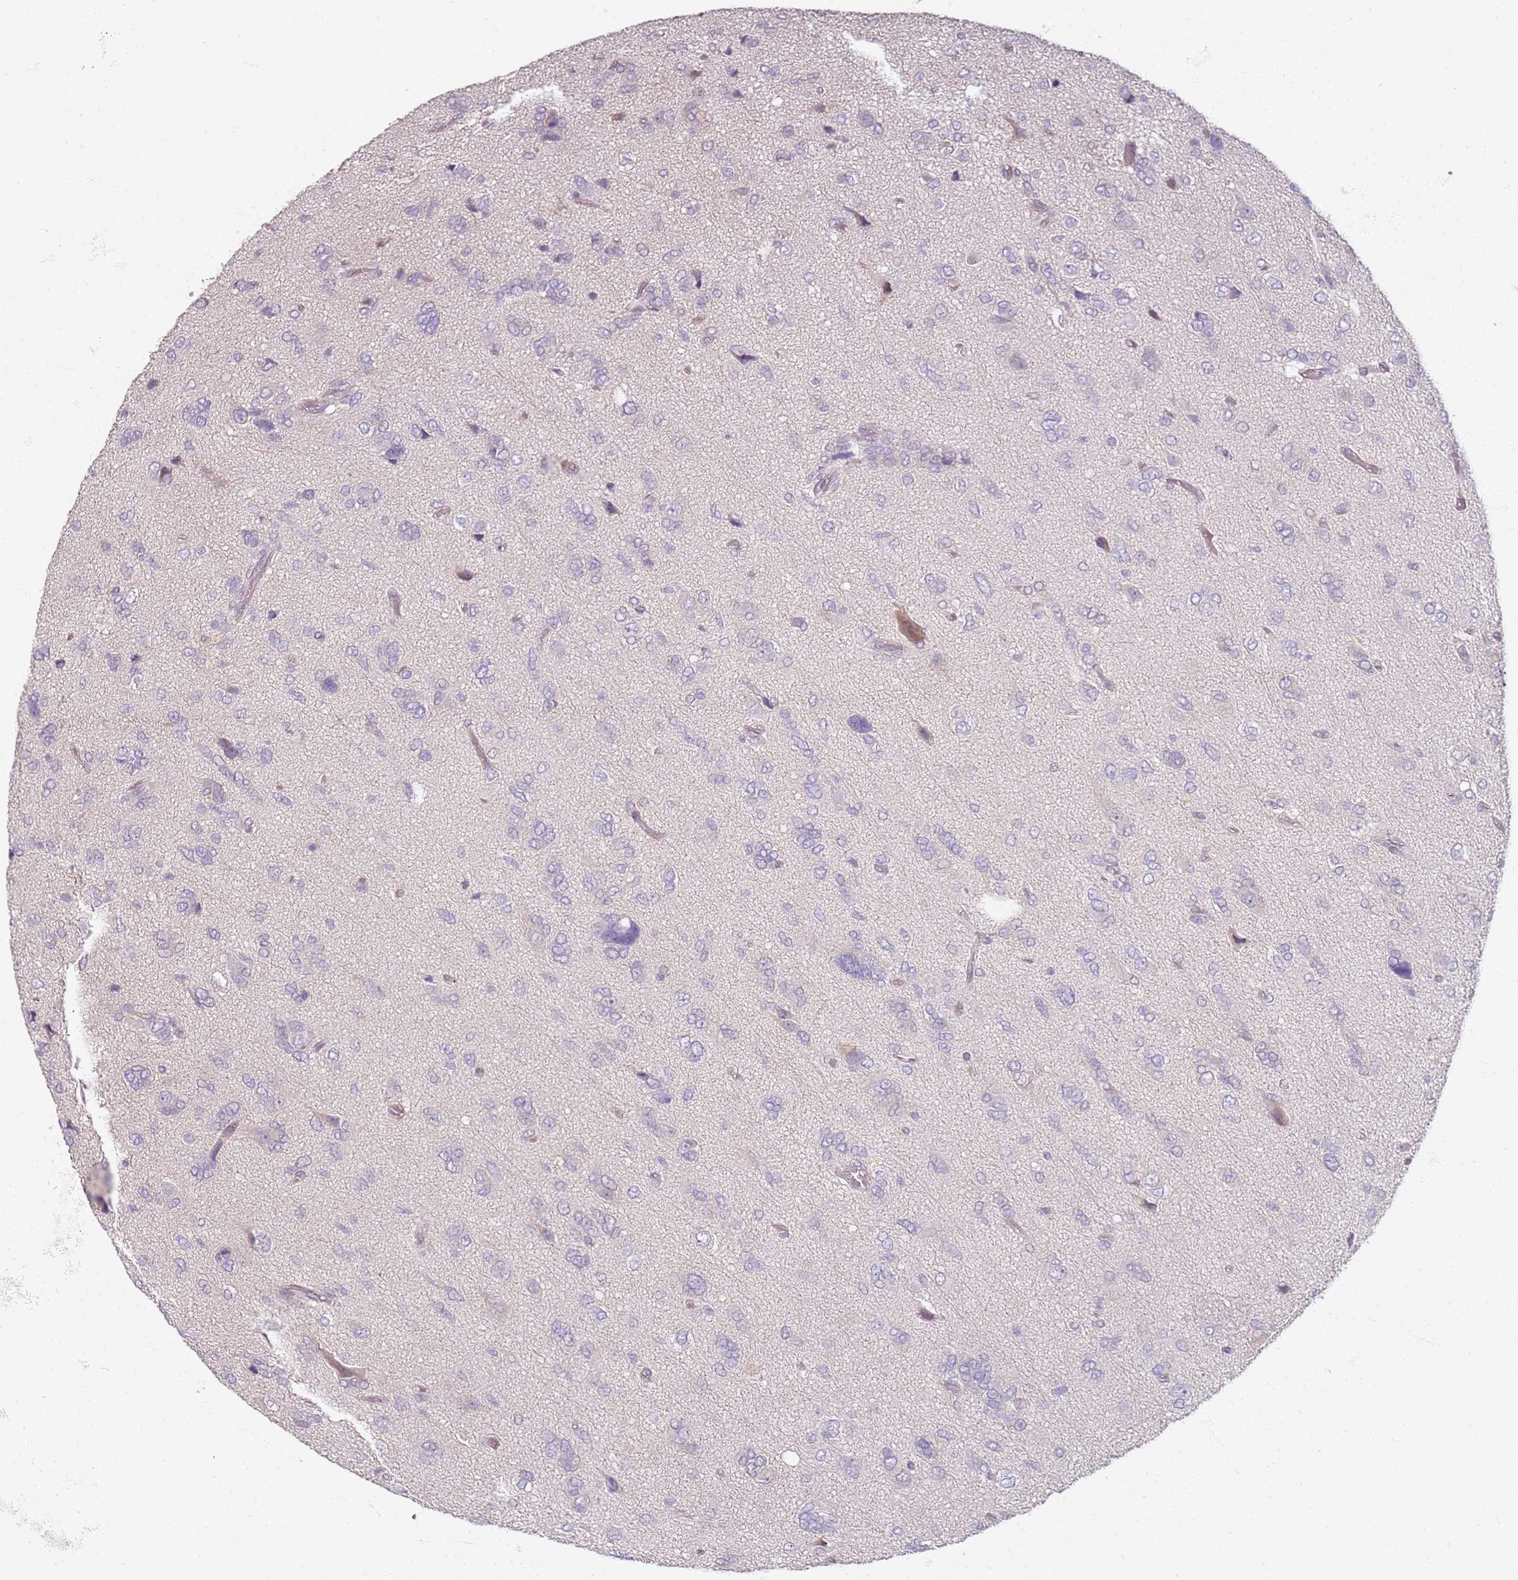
{"staining": {"intensity": "negative", "quantity": "none", "location": "none"}, "tissue": "glioma", "cell_type": "Tumor cells", "image_type": "cancer", "snomed": [{"axis": "morphology", "description": "Glioma, malignant, High grade"}, {"axis": "topography", "description": "Brain"}], "caption": "Malignant glioma (high-grade) stained for a protein using immunohistochemistry demonstrates no staining tumor cells.", "gene": "CD40LG", "patient": {"sex": "female", "age": 59}}